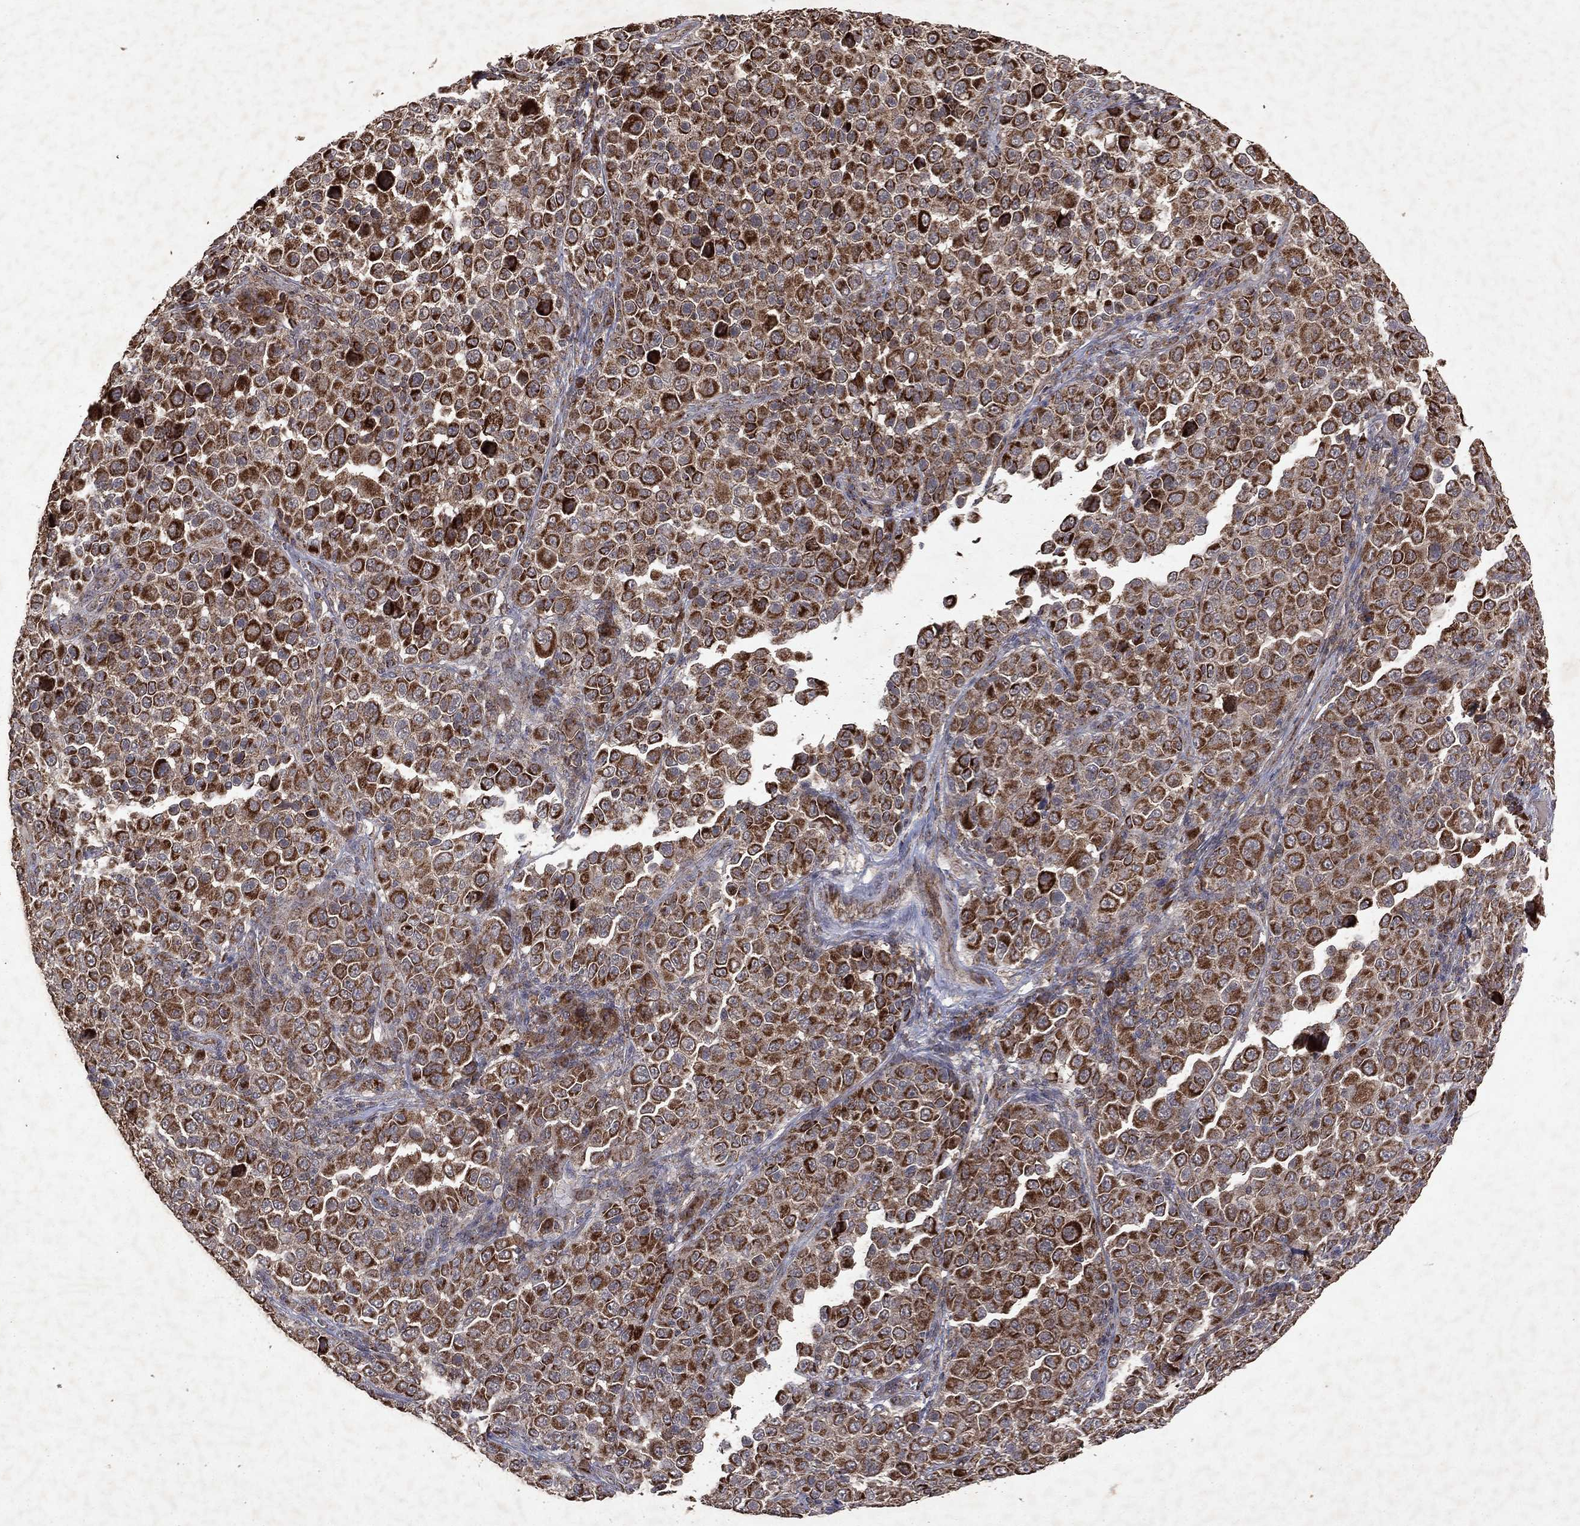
{"staining": {"intensity": "strong", "quantity": ">75%", "location": "cytoplasmic/membranous"}, "tissue": "melanoma", "cell_type": "Tumor cells", "image_type": "cancer", "snomed": [{"axis": "morphology", "description": "Malignant melanoma, NOS"}, {"axis": "topography", "description": "Skin"}], "caption": "The histopathology image displays immunohistochemical staining of malignant melanoma. There is strong cytoplasmic/membranous staining is appreciated in approximately >75% of tumor cells.", "gene": "PYROXD2", "patient": {"sex": "female", "age": 57}}